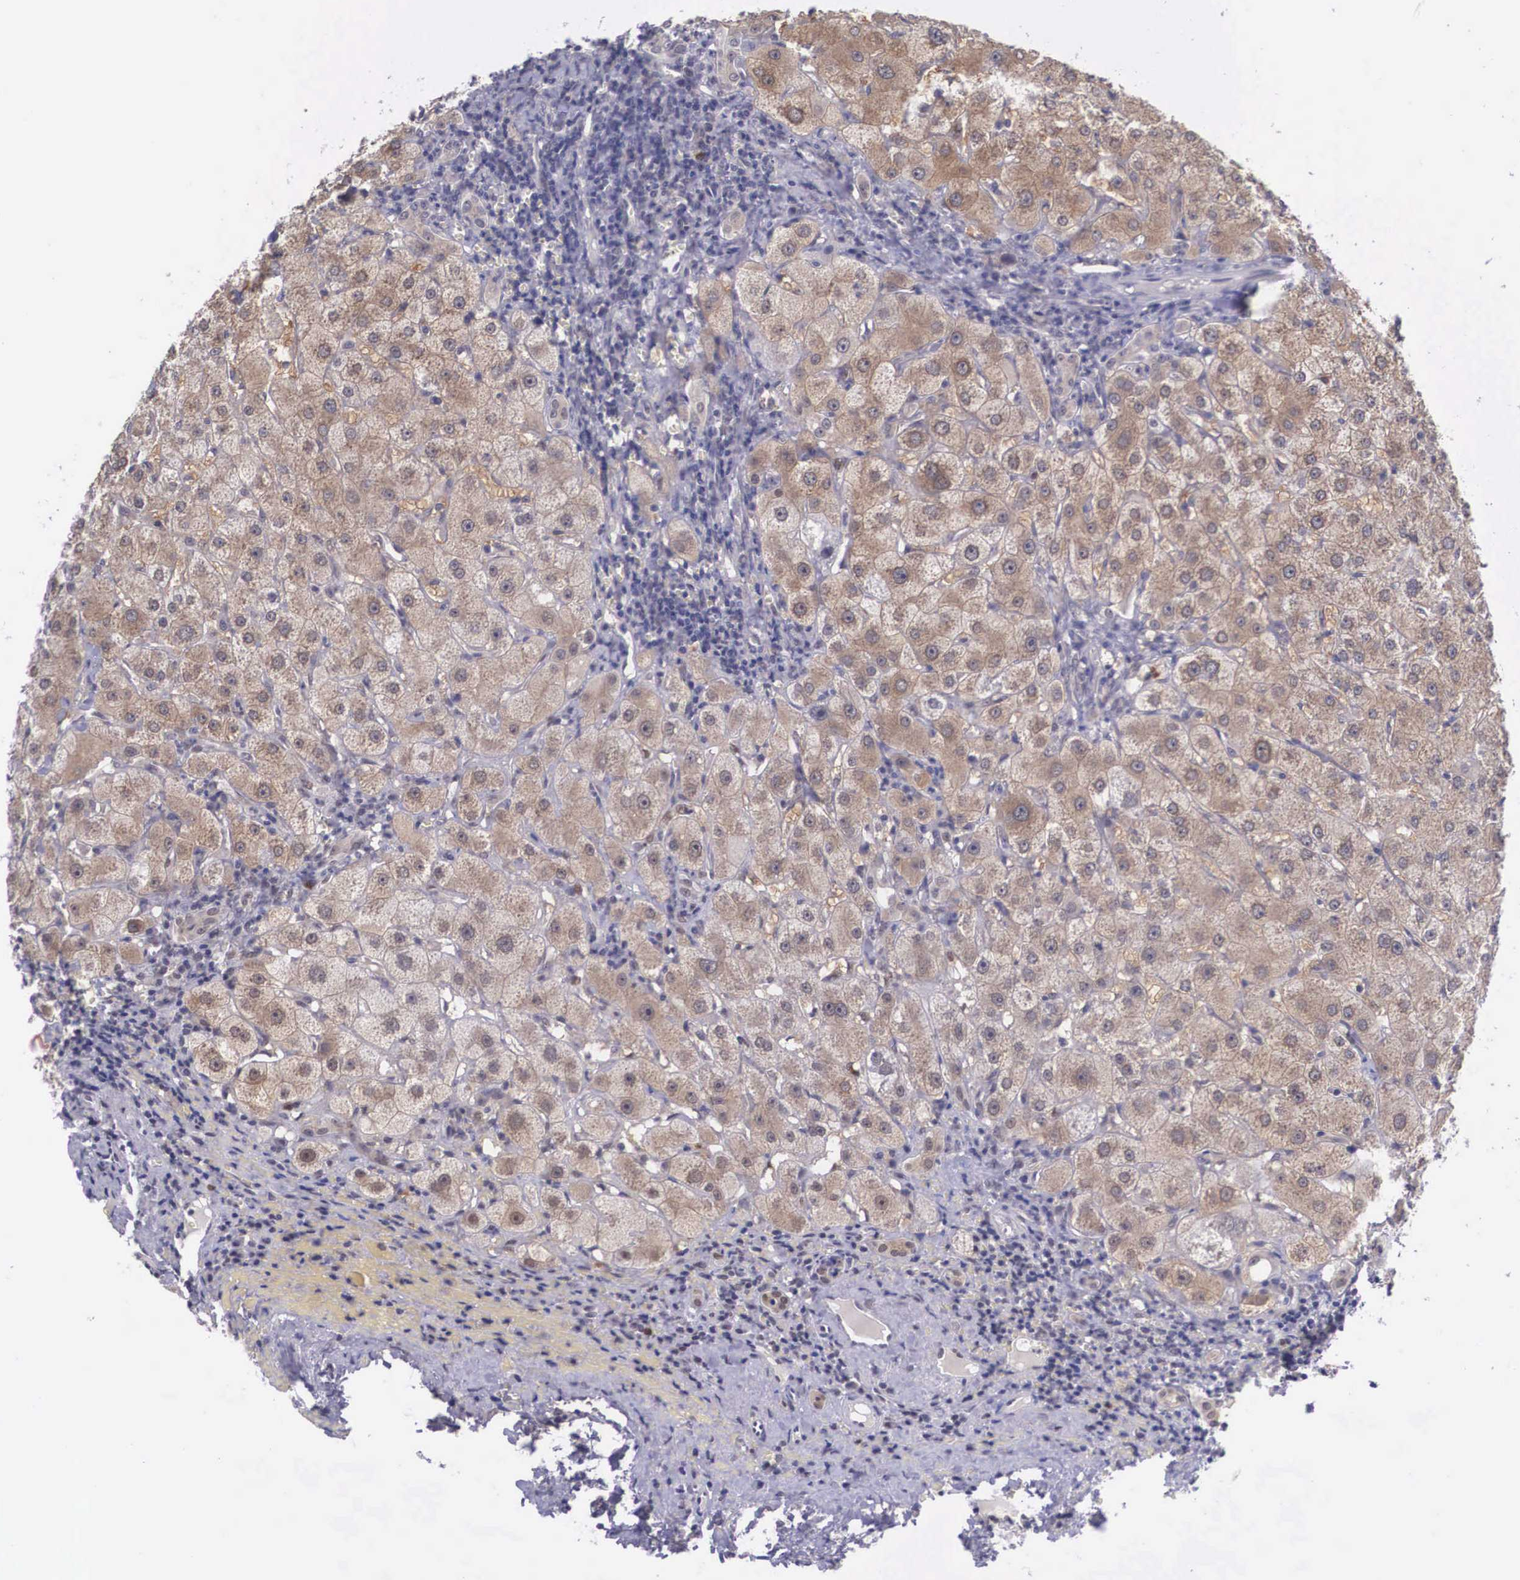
{"staining": {"intensity": "weak", "quantity": "25%-75%", "location": "cytoplasmic/membranous,nuclear"}, "tissue": "liver", "cell_type": "Cholangiocytes", "image_type": "normal", "snomed": [{"axis": "morphology", "description": "Normal tissue, NOS"}, {"axis": "topography", "description": "Liver"}], "caption": "Immunohistochemistry (IHC) of benign liver shows low levels of weak cytoplasmic/membranous,nuclear staining in about 25%-75% of cholangiocytes.", "gene": "NINL", "patient": {"sex": "female", "age": 79}}